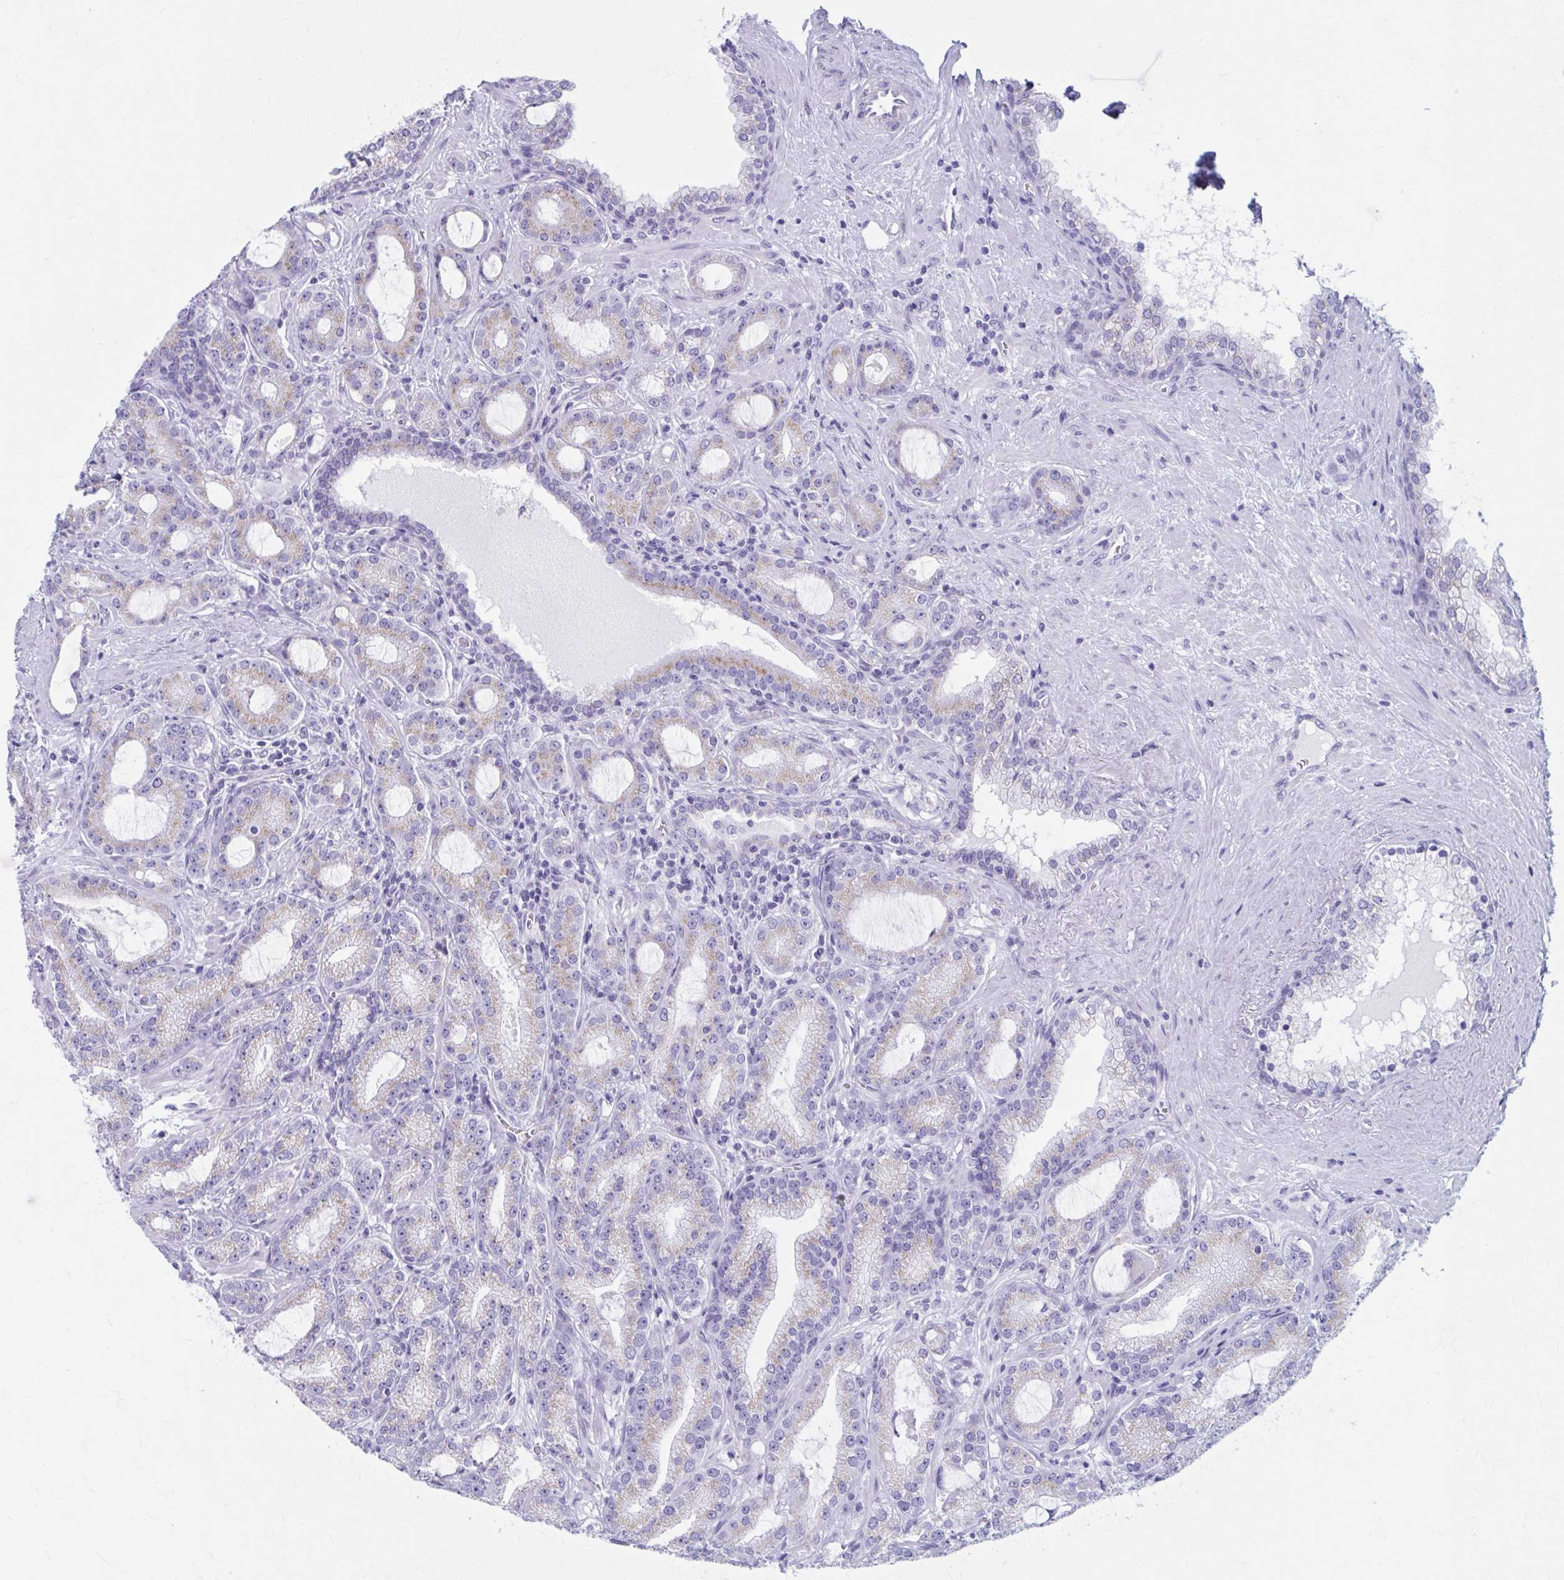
{"staining": {"intensity": "weak", "quantity": "25%-75%", "location": "cytoplasmic/membranous"}, "tissue": "prostate cancer", "cell_type": "Tumor cells", "image_type": "cancer", "snomed": [{"axis": "morphology", "description": "Adenocarcinoma, High grade"}, {"axis": "topography", "description": "Prostate"}], "caption": "Immunohistochemical staining of human prostate cancer reveals low levels of weak cytoplasmic/membranous positivity in approximately 25%-75% of tumor cells.", "gene": "KCNE2", "patient": {"sex": "male", "age": 65}}